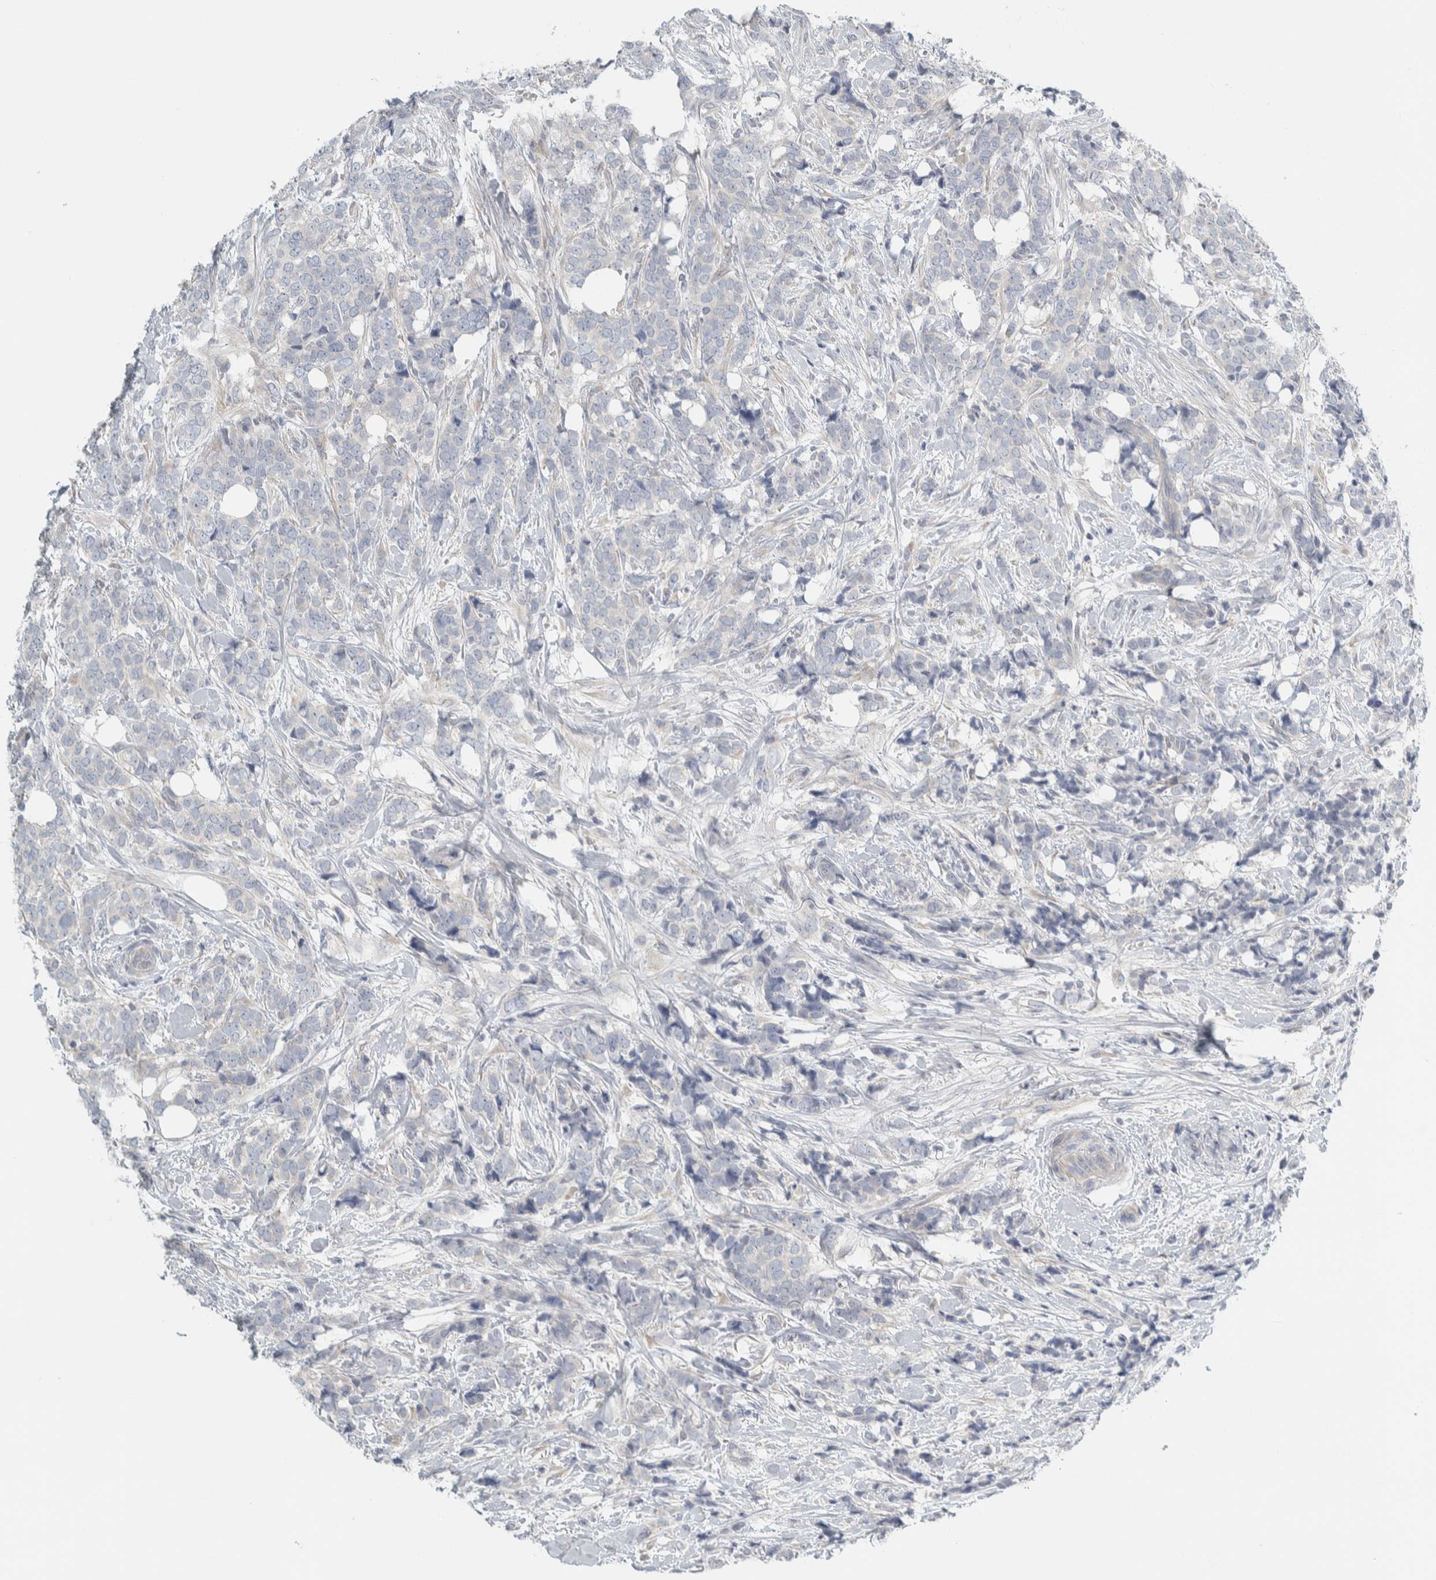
{"staining": {"intensity": "negative", "quantity": "none", "location": "none"}, "tissue": "breast cancer", "cell_type": "Tumor cells", "image_type": "cancer", "snomed": [{"axis": "morphology", "description": "Lobular carcinoma"}, {"axis": "topography", "description": "Skin"}, {"axis": "topography", "description": "Breast"}], "caption": "Human breast lobular carcinoma stained for a protein using immunohistochemistry exhibits no positivity in tumor cells.", "gene": "HGS", "patient": {"sex": "female", "age": 46}}